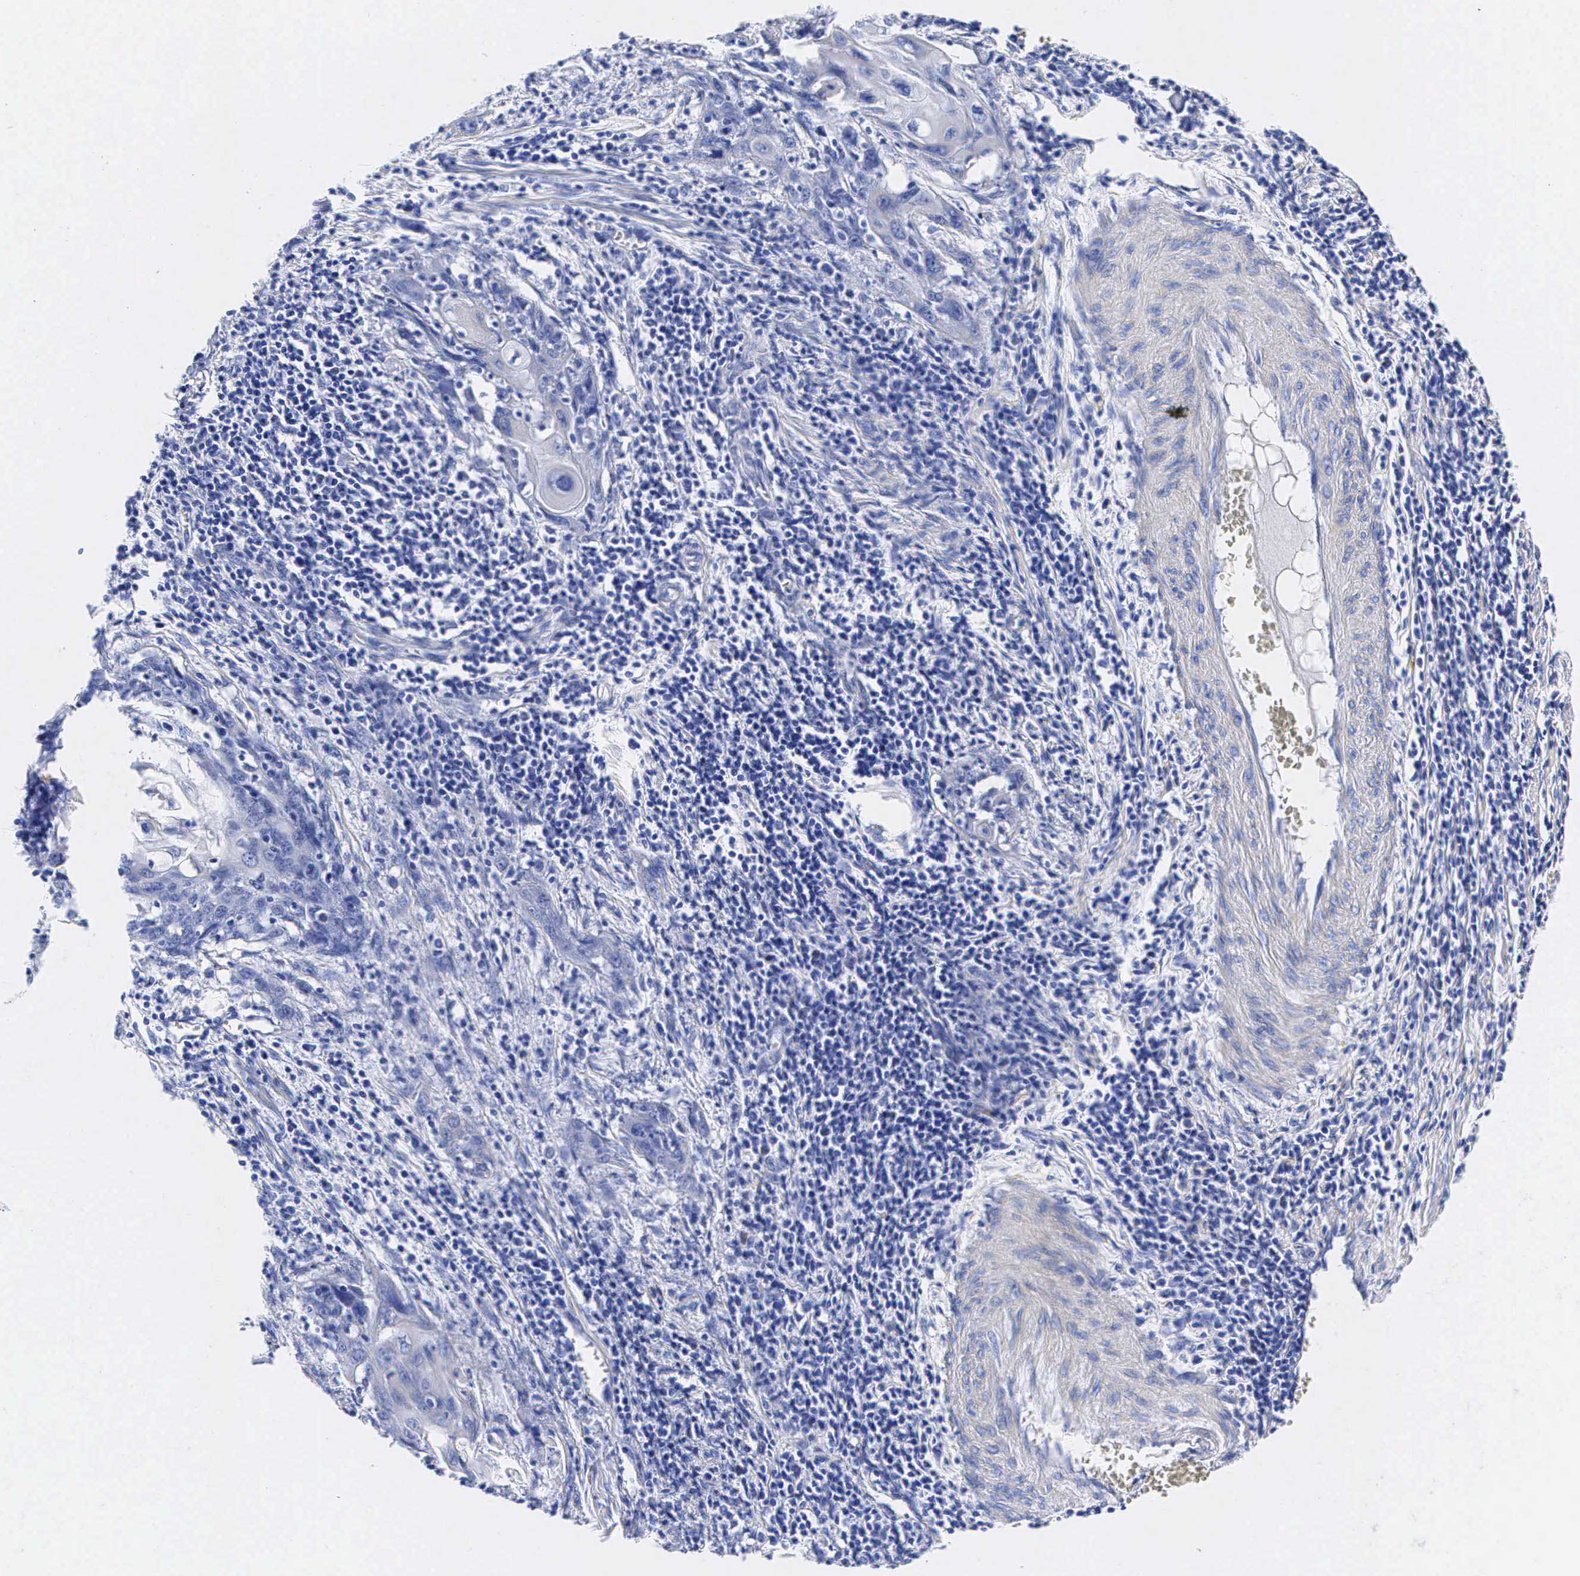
{"staining": {"intensity": "negative", "quantity": "none", "location": "none"}, "tissue": "cervical cancer", "cell_type": "Tumor cells", "image_type": "cancer", "snomed": [{"axis": "morphology", "description": "Squamous cell carcinoma, NOS"}, {"axis": "topography", "description": "Cervix"}], "caption": "Immunohistochemistry (IHC) of cervical cancer reveals no staining in tumor cells.", "gene": "ENO2", "patient": {"sex": "female", "age": 54}}